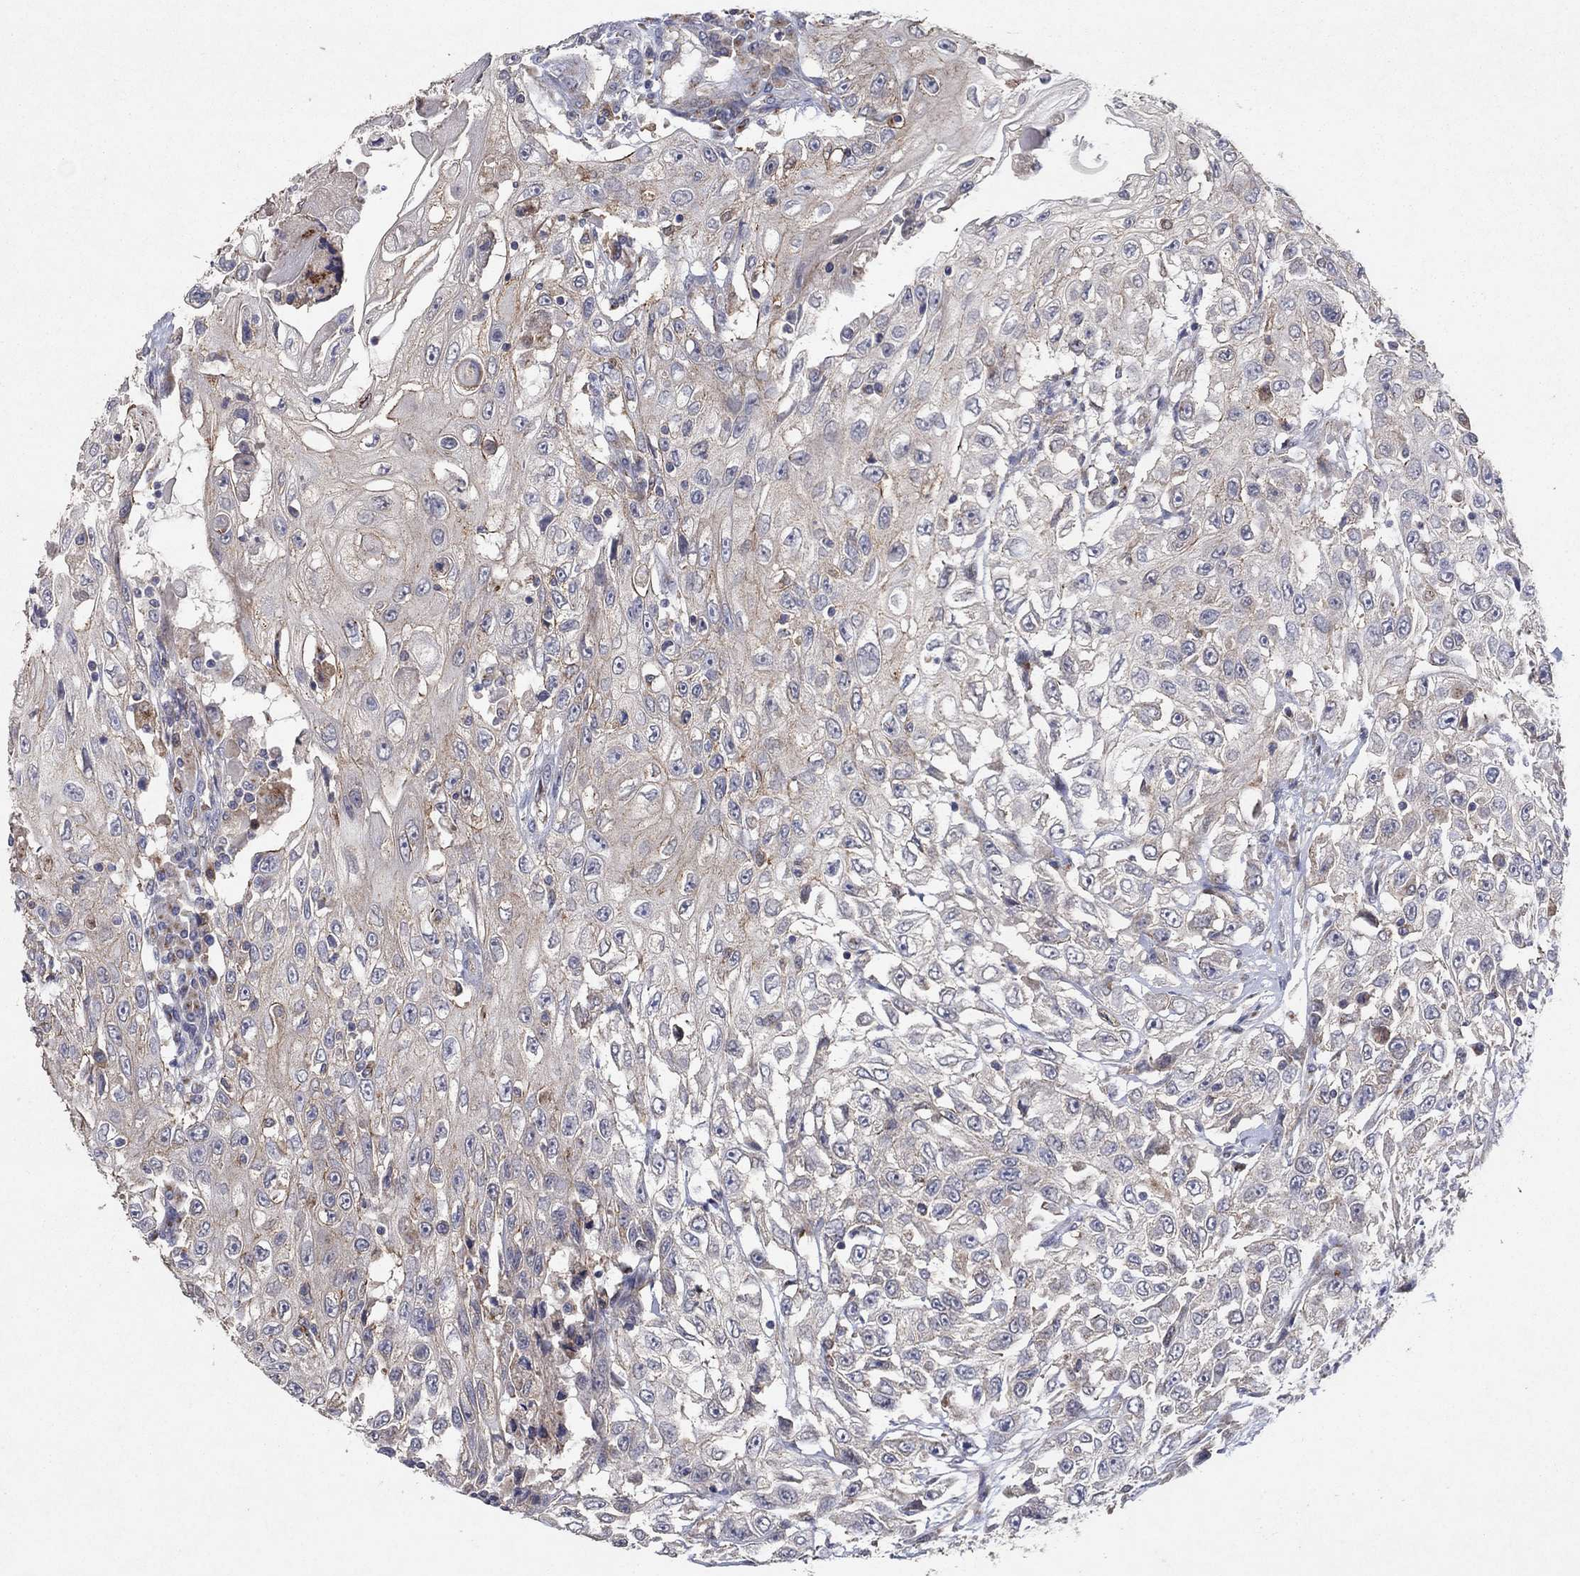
{"staining": {"intensity": "weak", "quantity": "25%-75%", "location": "cytoplasmic/membranous"}, "tissue": "urothelial cancer", "cell_type": "Tumor cells", "image_type": "cancer", "snomed": [{"axis": "morphology", "description": "Urothelial carcinoma, High grade"}, {"axis": "topography", "description": "Urinary bladder"}], "caption": "This micrograph demonstrates high-grade urothelial carcinoma stained with IHC to label a protein in brown. The cytoplasmic/membranous of tumor cells show weak positivity for the protein. Nuclei are counter-stained blue.", "gene": "FRG1", "patient": {"sex": "female", "age": 56}}